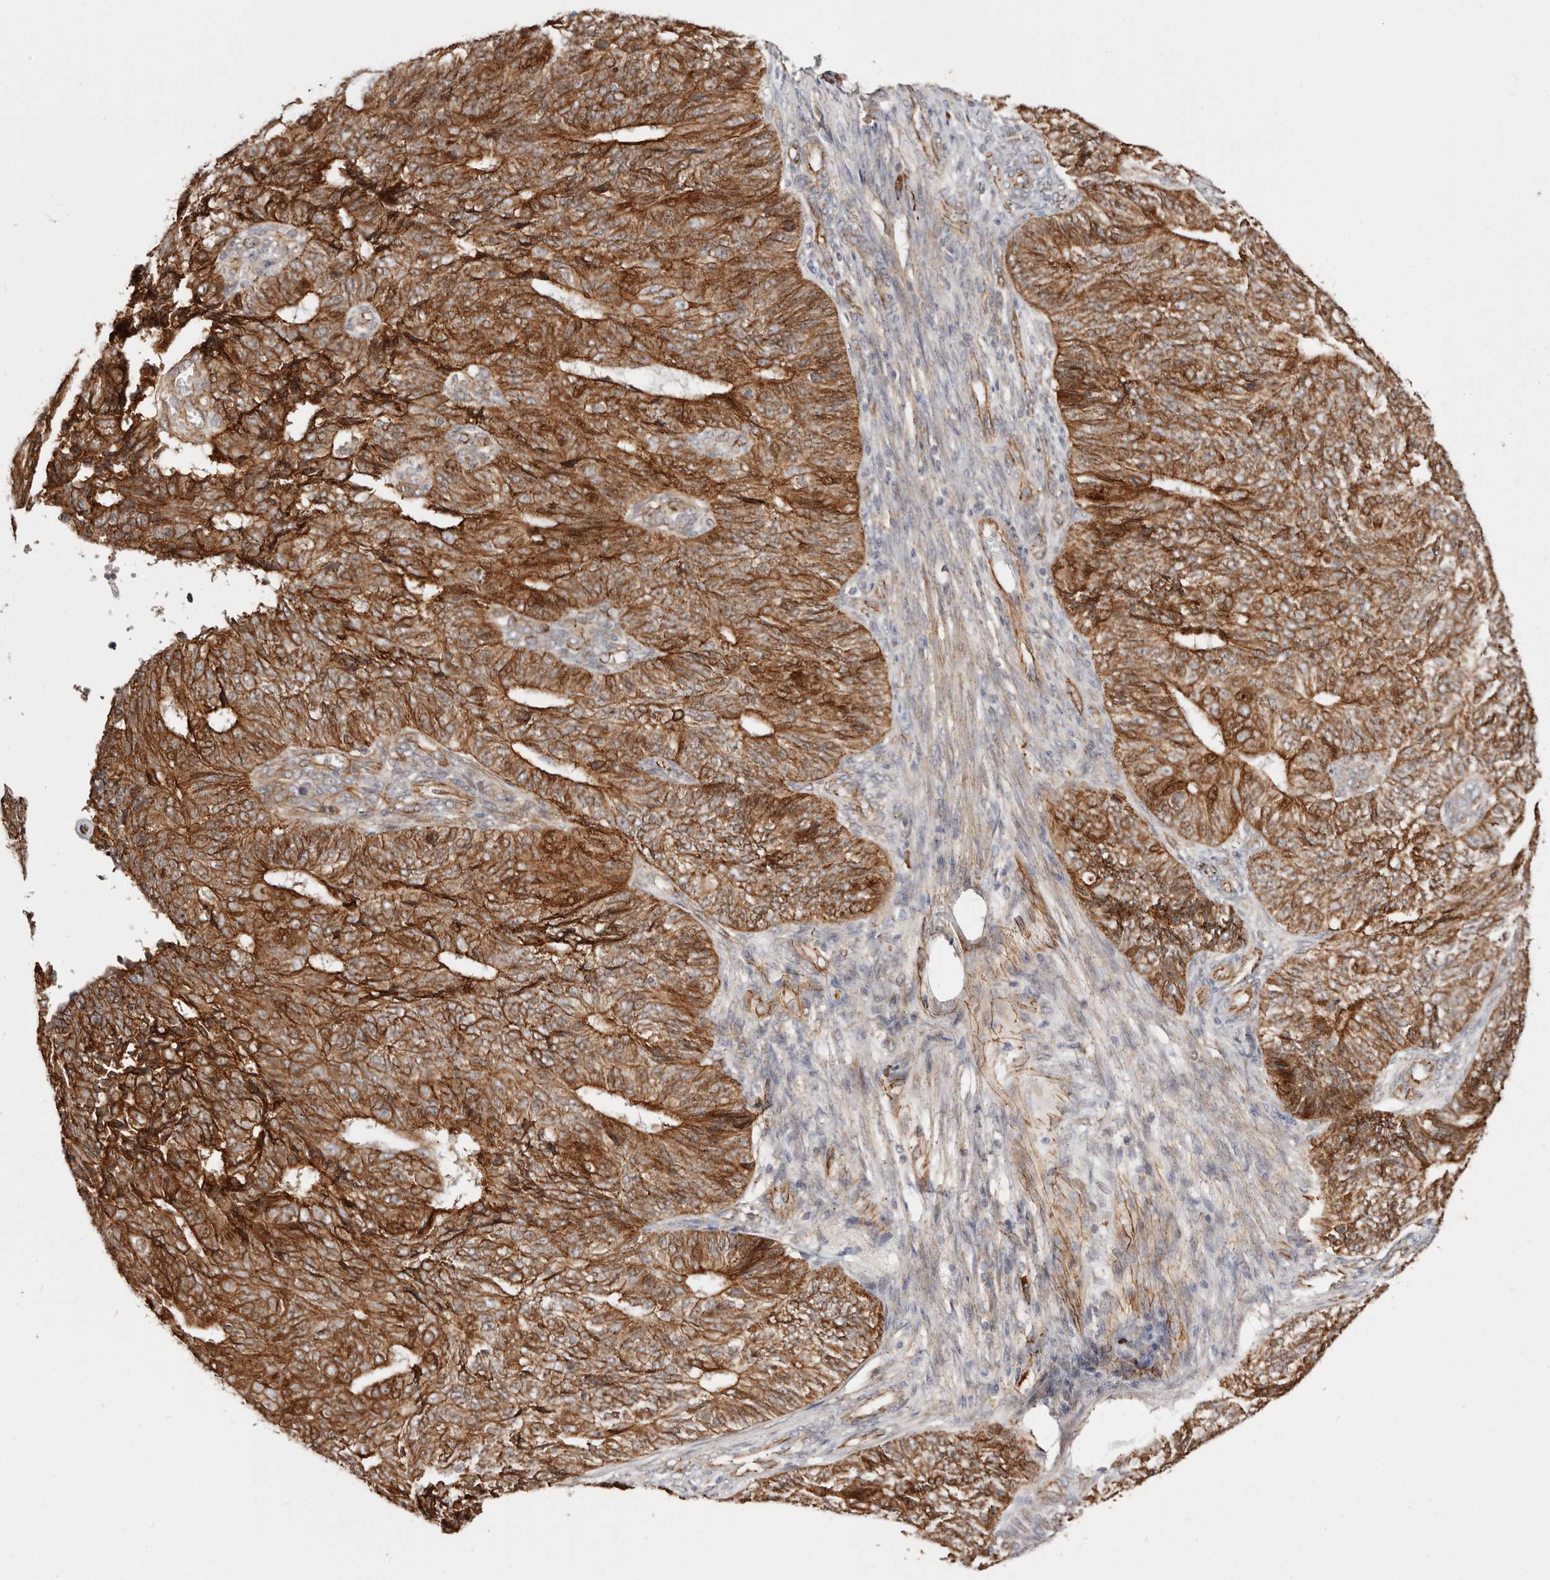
{"staining": {"intensity": "strong", "quantity": ">75%", "location": "cytoplasmic/membranous"}, "tissue": "endometrial cancer", "cell_type": "Tumor cells", "image_type": "cancer", "snomed": [{"axis": "morphology", "description": "Adenocarcinoma, NOS"}, {"axis": "topography", "description": "Endometrium"}], "caption": "Strong cytoplasmic/membranous expression for a protein is appreciated in approximately >75% of tumor cells of endometrial cancer (adenocarcinoma) using immunohistochemistry.", "gene": "CTNNB1", "patient": {"sex": "female", "age": 32}}